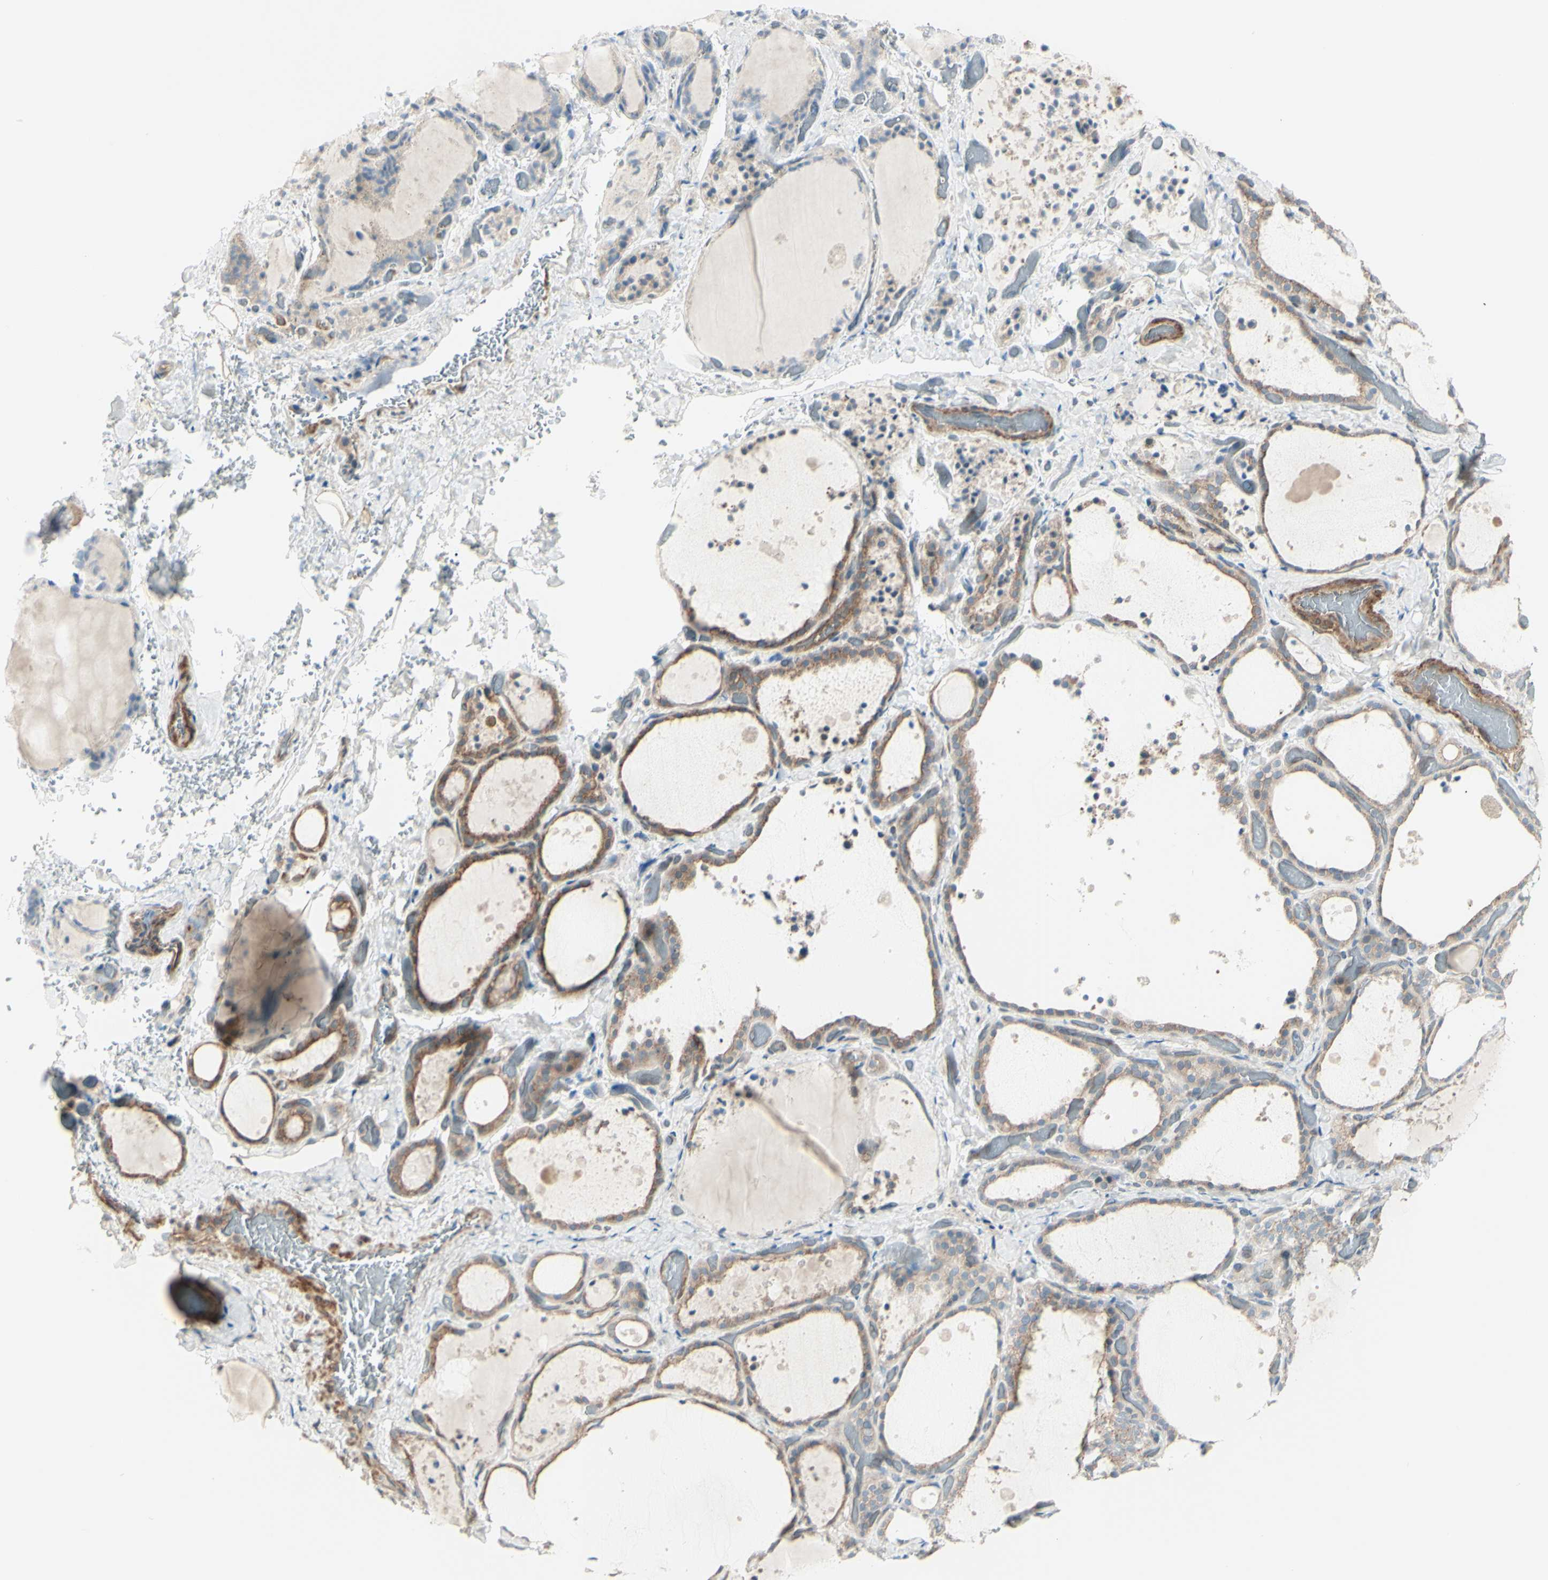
{"staining": {"intensity": "moderate", "quantity": "25%-75%", "location": "cytoplasmic/membranous"}, "tissue": "thyroid gland", "cell_type": "Glandular cells", "image_type": "normal", "snomed": [{"axis": "morphology", "description": "Normal tissue, NOS"}, {"axis": "topography", "description": "Thyroid gland"}], "caption": "IHC of normal human thyroid gland displays medium levels of moderate cytoplasmic/membranous positivity in about 25%-75% of glandular cells. Immunohistochemistry stains the protein of interest in brown and the nuclei are stained blue.", "gene": "LRRK1", "patient": {"sex": "female", "age": 44}}